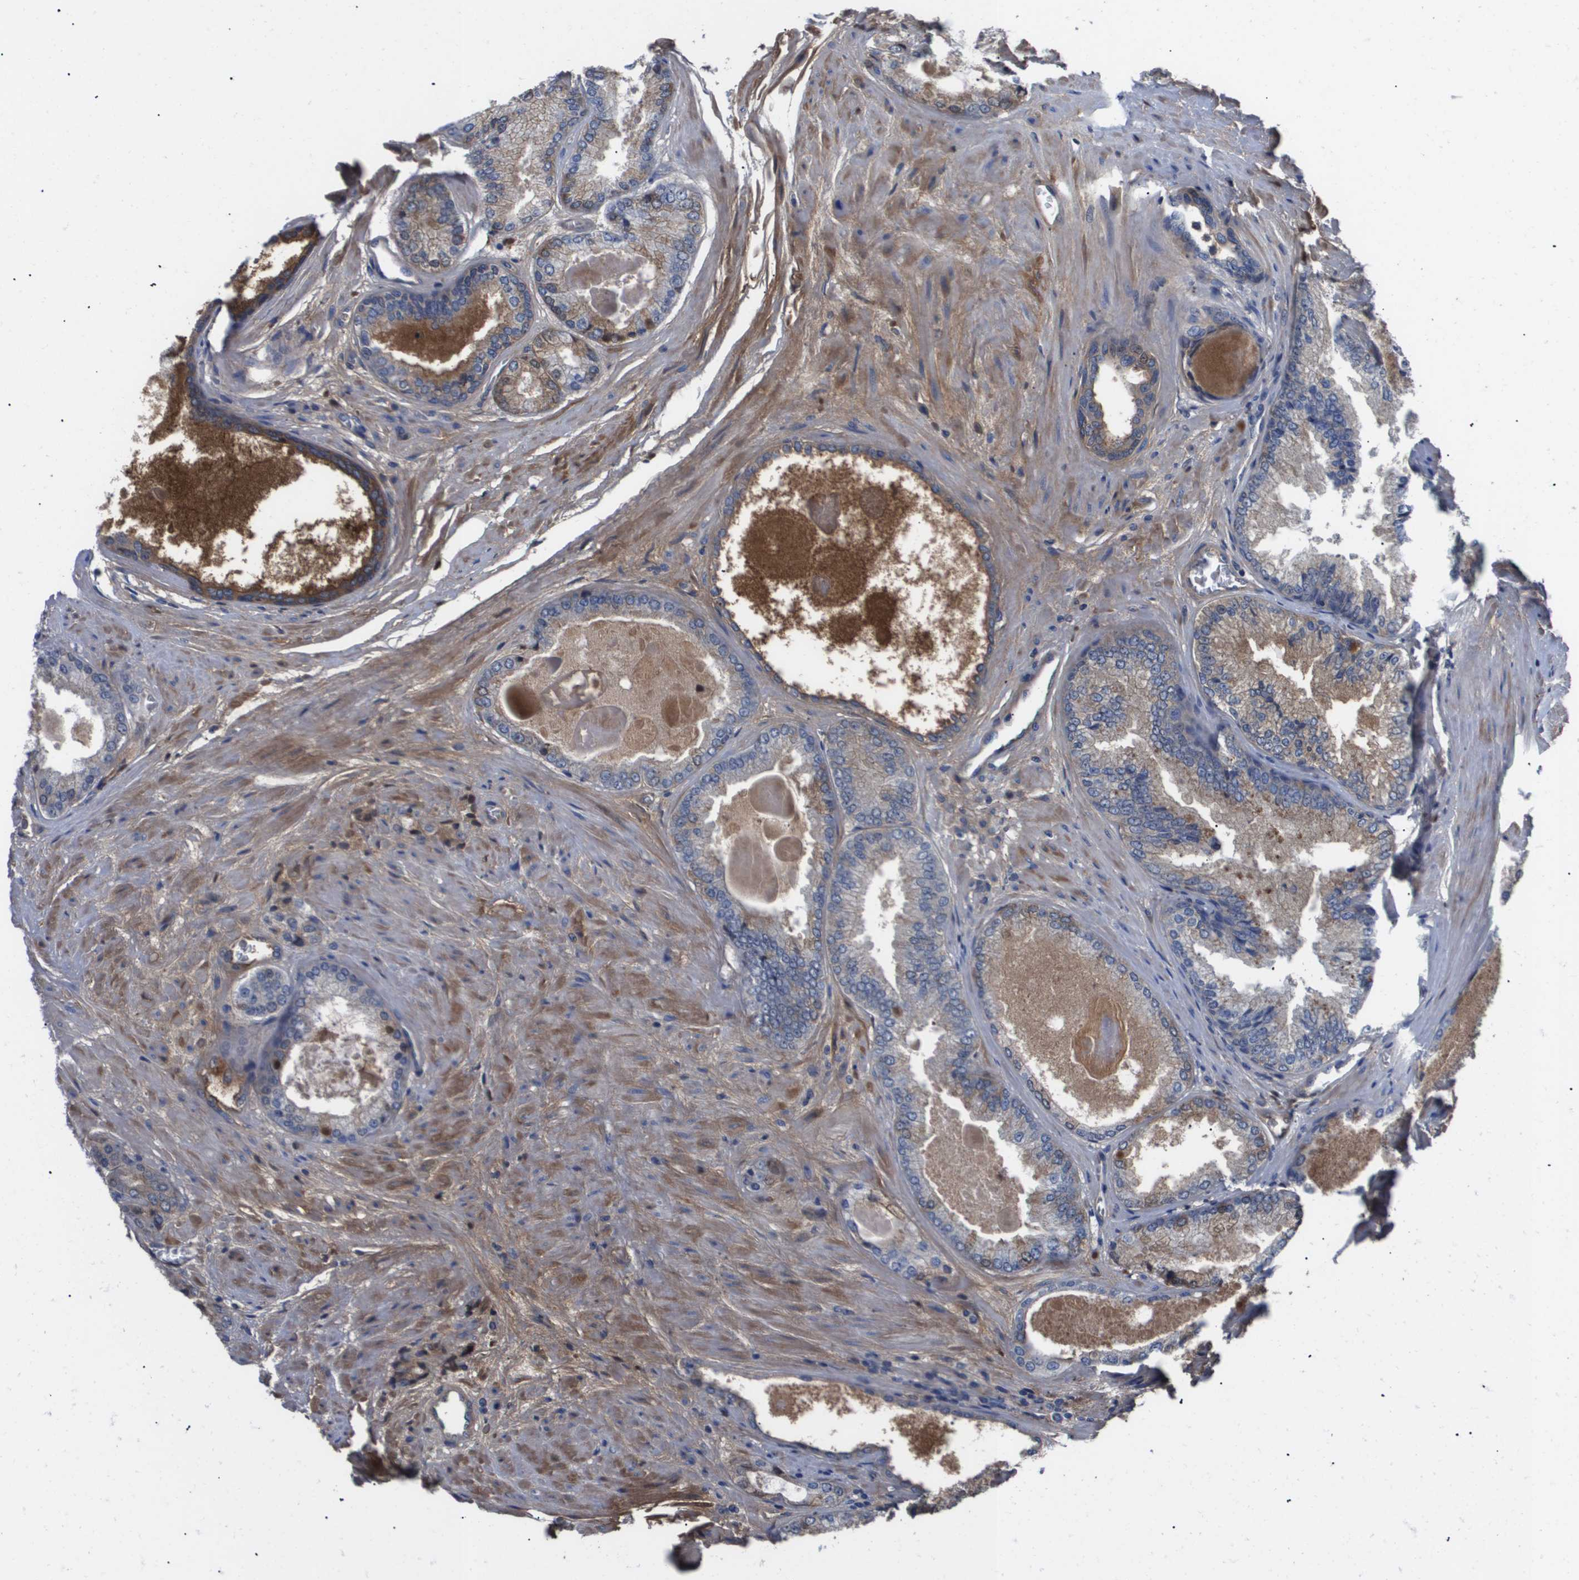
{"staining": {"intensity": "weak", "quantity": "<25%", "location": "cytoplasmic/membranous"}, "tissue": "prostate cancer", "cell_type": "Tumor cells", "image_type": "cancer", "snomed": [{"axis": "morphology", "description": "Adenocarcinoma, High grade"}, {"axis": "topography", "description": "Prostate"}], "caption": "IHC image of prostate cancer stained for a protein (brown), which demonstrates no expression in tumor cells.", "gene": "SERPINA6", "patient": {"sex": "male", "age": 65}}